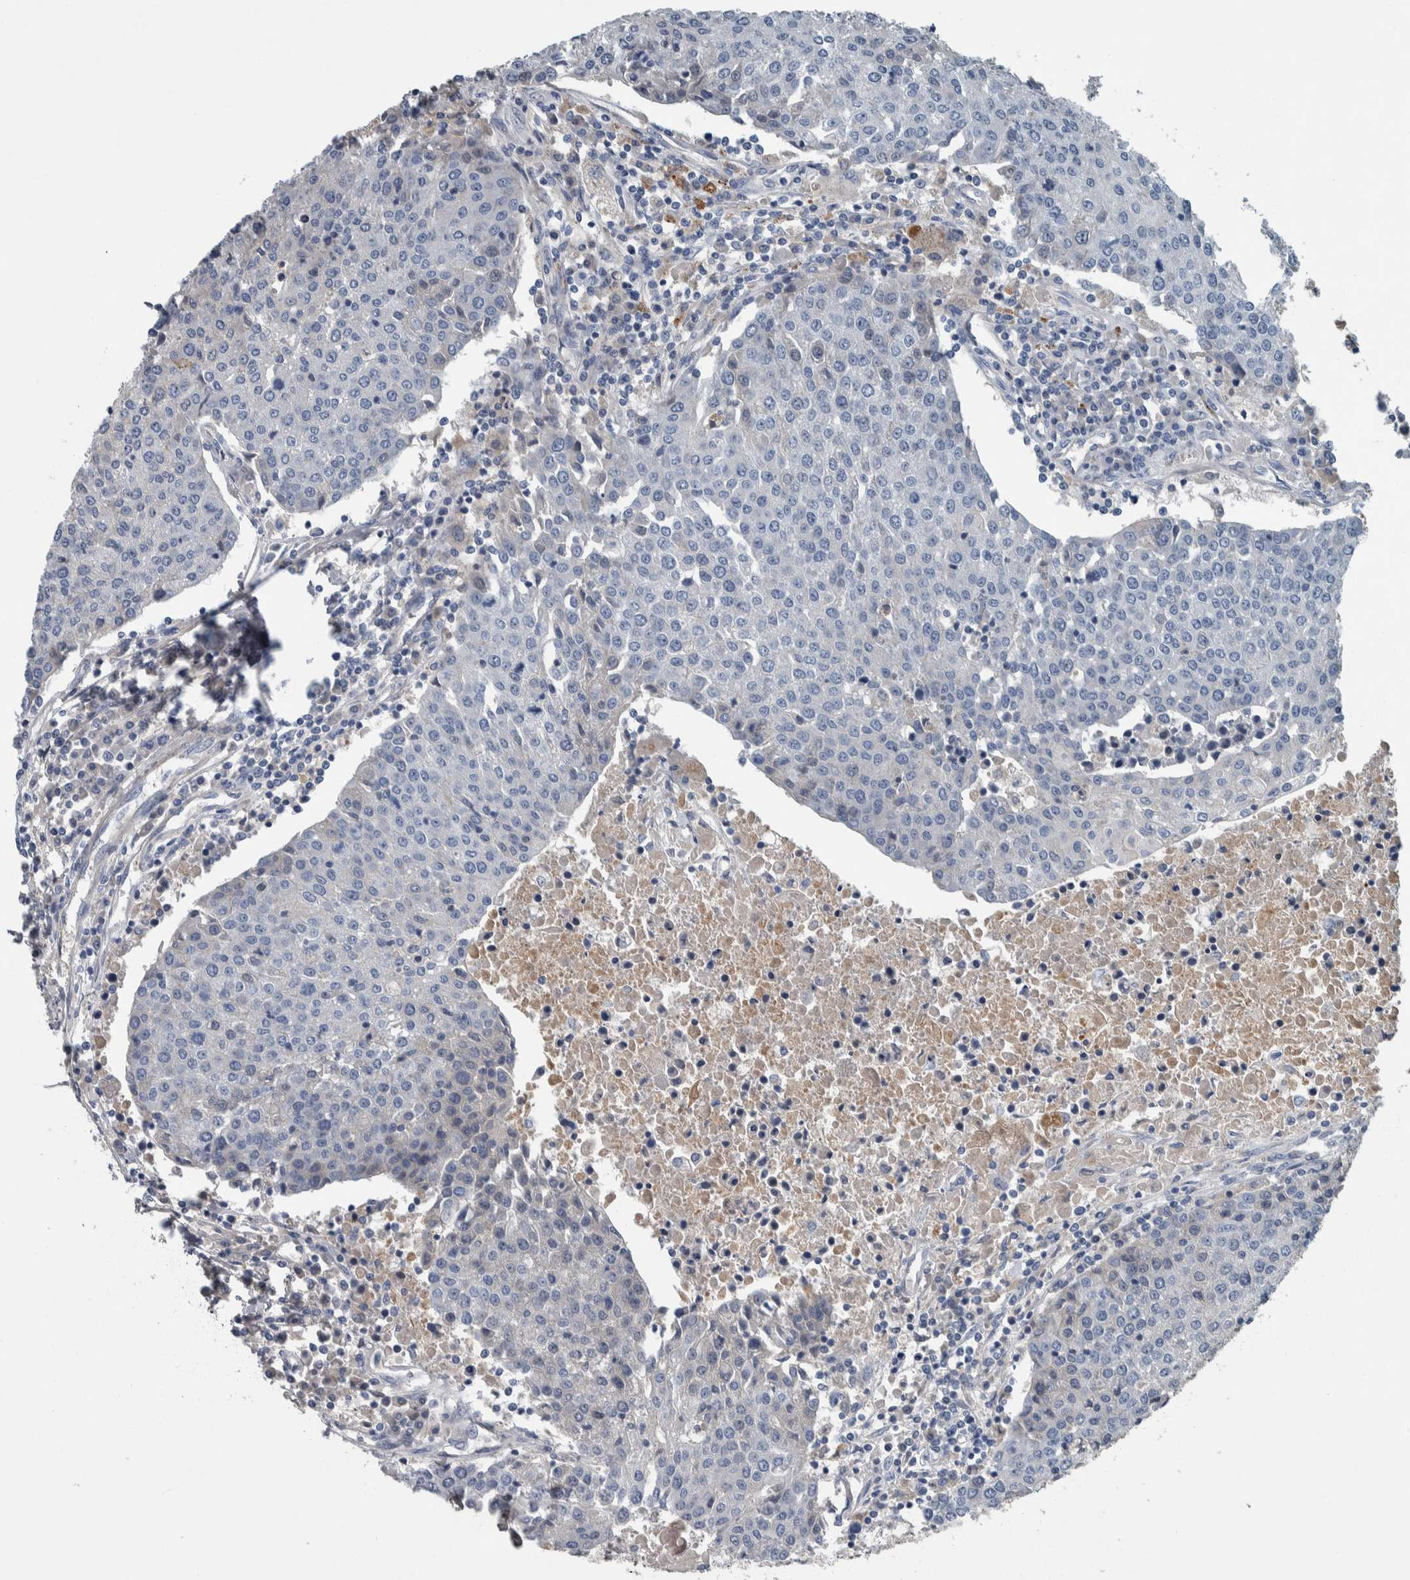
{"staining": {"intensity": "negative", "quantity": "none", "location": "none"}, "tissue": "urothelial cancer", "cell_type": "Tumor cells", "image_type": "cancer", "snomed": [{"axis": "morphology", "description": "Urothelial carcinoma, High grade"}, {"axis": "topography", "description": "Urinary bladder"}], "caption": "This is a photomicrograph of immunohistochemistry staining of urothelial cancer, which shows no positivity in tumor cells.", "gene": "SERPINC1", "patient": {"sex": "female", "age": 85}}